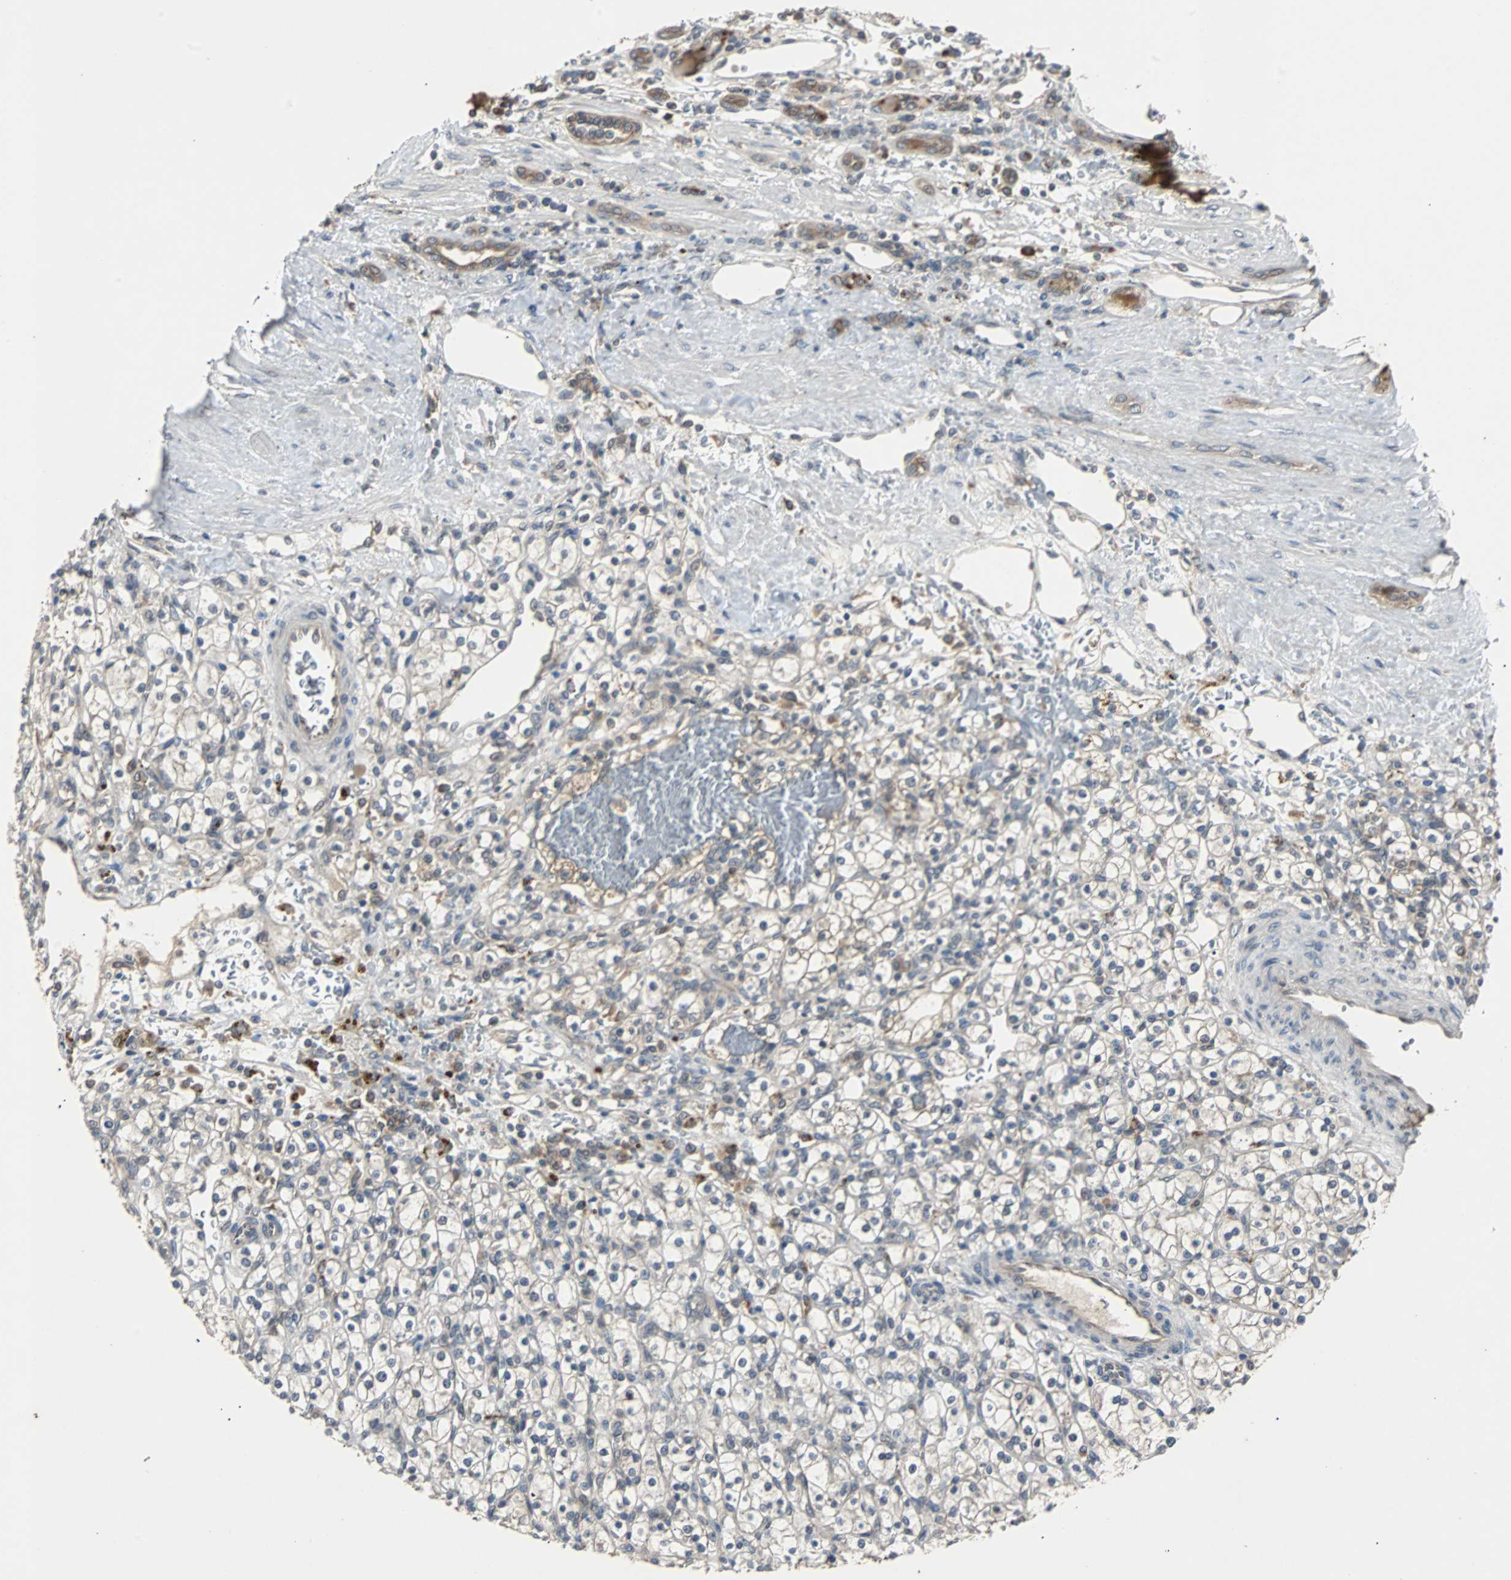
{"staining": {"intensity": "moderate", "quantity": ">75%", "location": "cytoplasmic/membranous"}, "tissue": "renal cancer", "cell_type": "Tumor cells", "image_type": "cancer", "snomed": [{"axis": "morphology", "description": "Normal tissue, NOS"}, {"axis": "morphology", "description": "Adenocarcinoma, NOS"}, {"axis": "topography", "description": "Kidney"}], "caption": "Tumor cells show moderate cytoplasmic/membranous staining in about >75% of cells in renal cancer. (IHC, brightfield microscopy, high magnification).", "gene": "ARF1", "patient": {"sex": "female", "age": 55}}